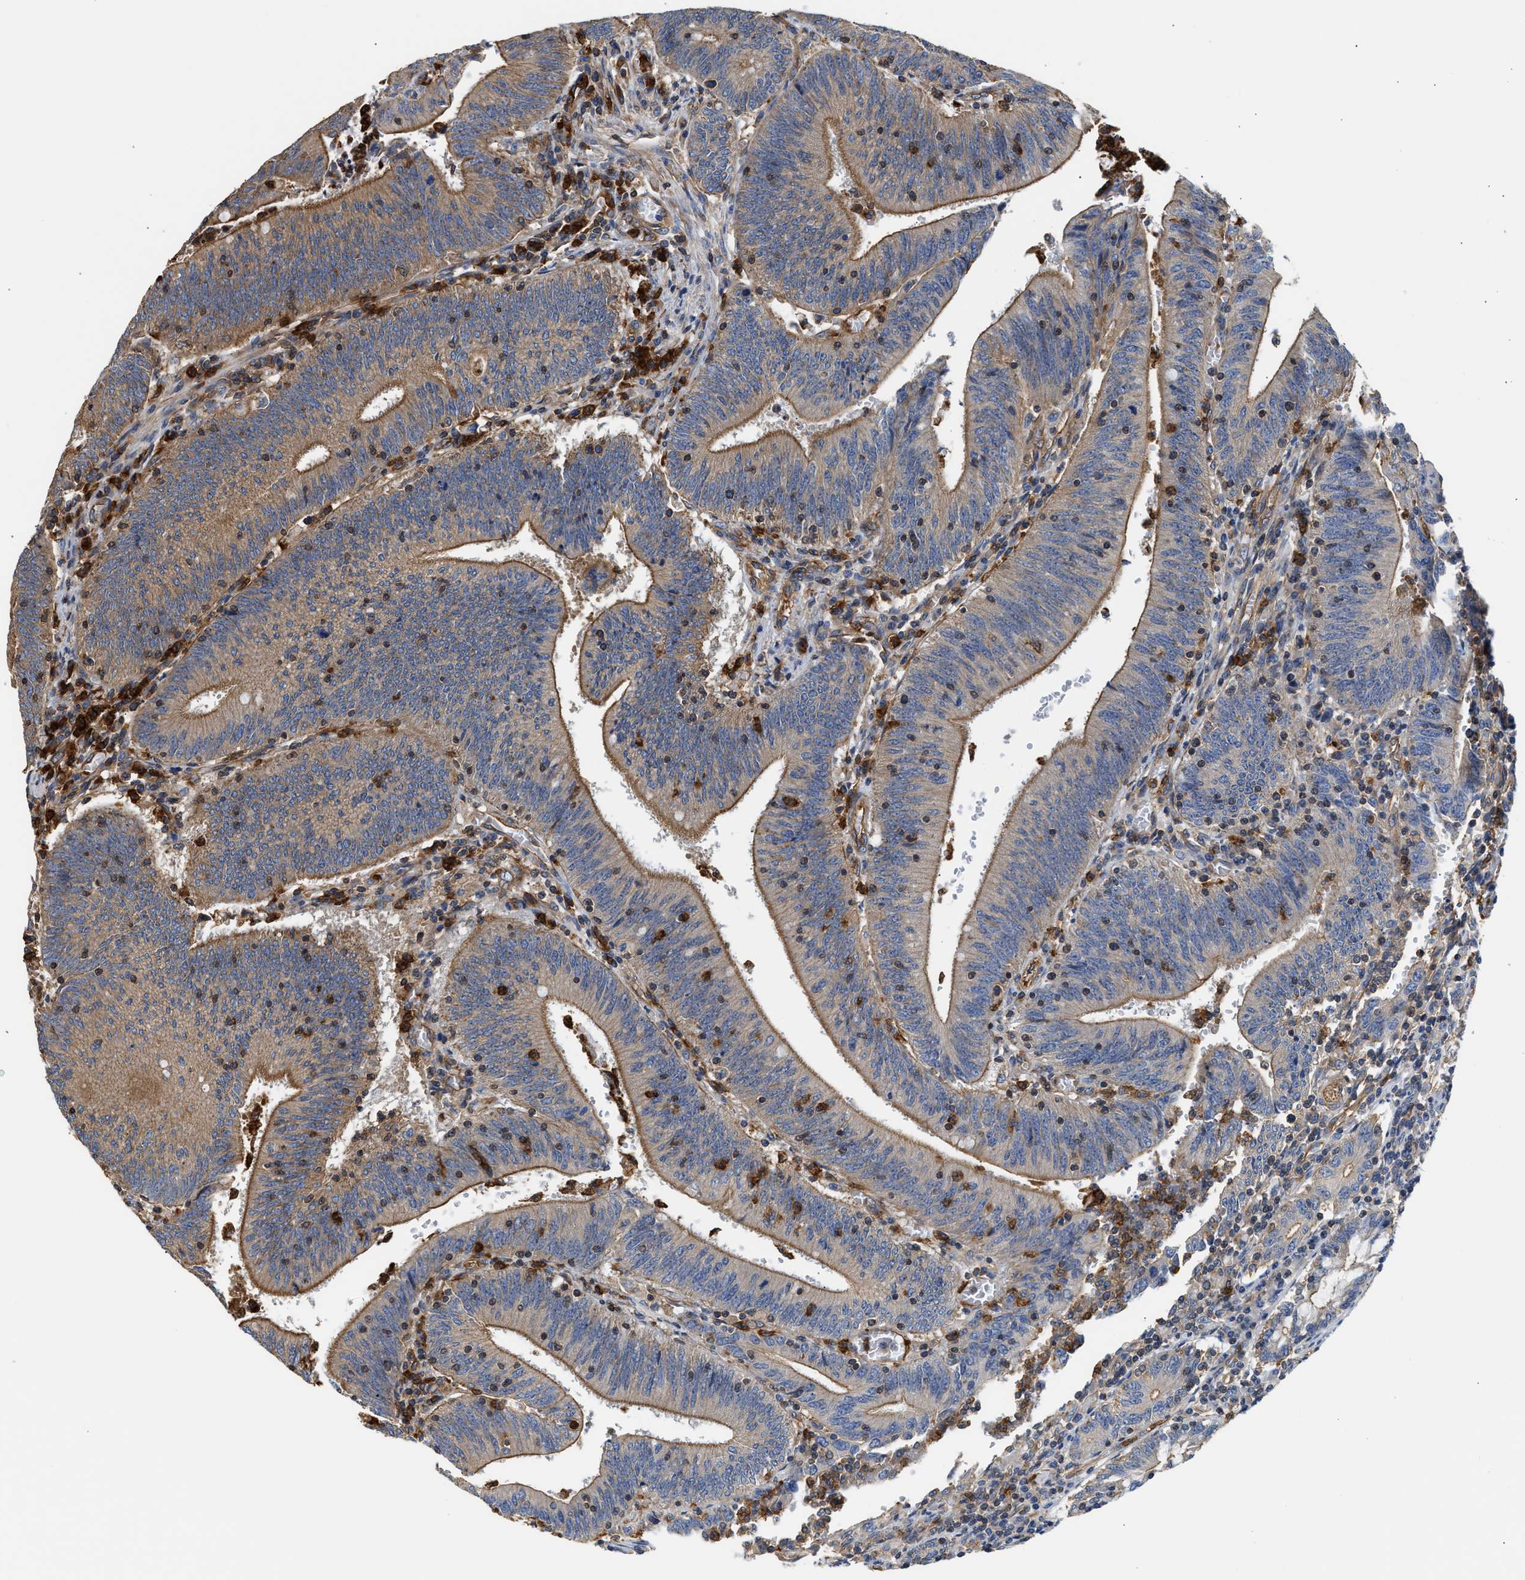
{"staining": {"intensity": "moderate", "quantity": ">75%", "location": "cytoplasmic/membranous"}, "tissue": "colorectal cancer", "cell_type": "Tumor cells", "image_type": "cancer", "snomed": [{"axis": "morphology", "description": "Normal tissue, NOS"}, {"axis": "morphology", "description": "Adenocarcinoma, NOS"}, {"axis": "topography", "description": "Rectum"}], "caption": "Protein staining shows moderate cytoplasmic/membranous positivity in approximately >75% of tumor cells in colorectal adenocarcinoma.", "gene": "SAMD9L", "patient": {"sex": "female", "age": 66}}